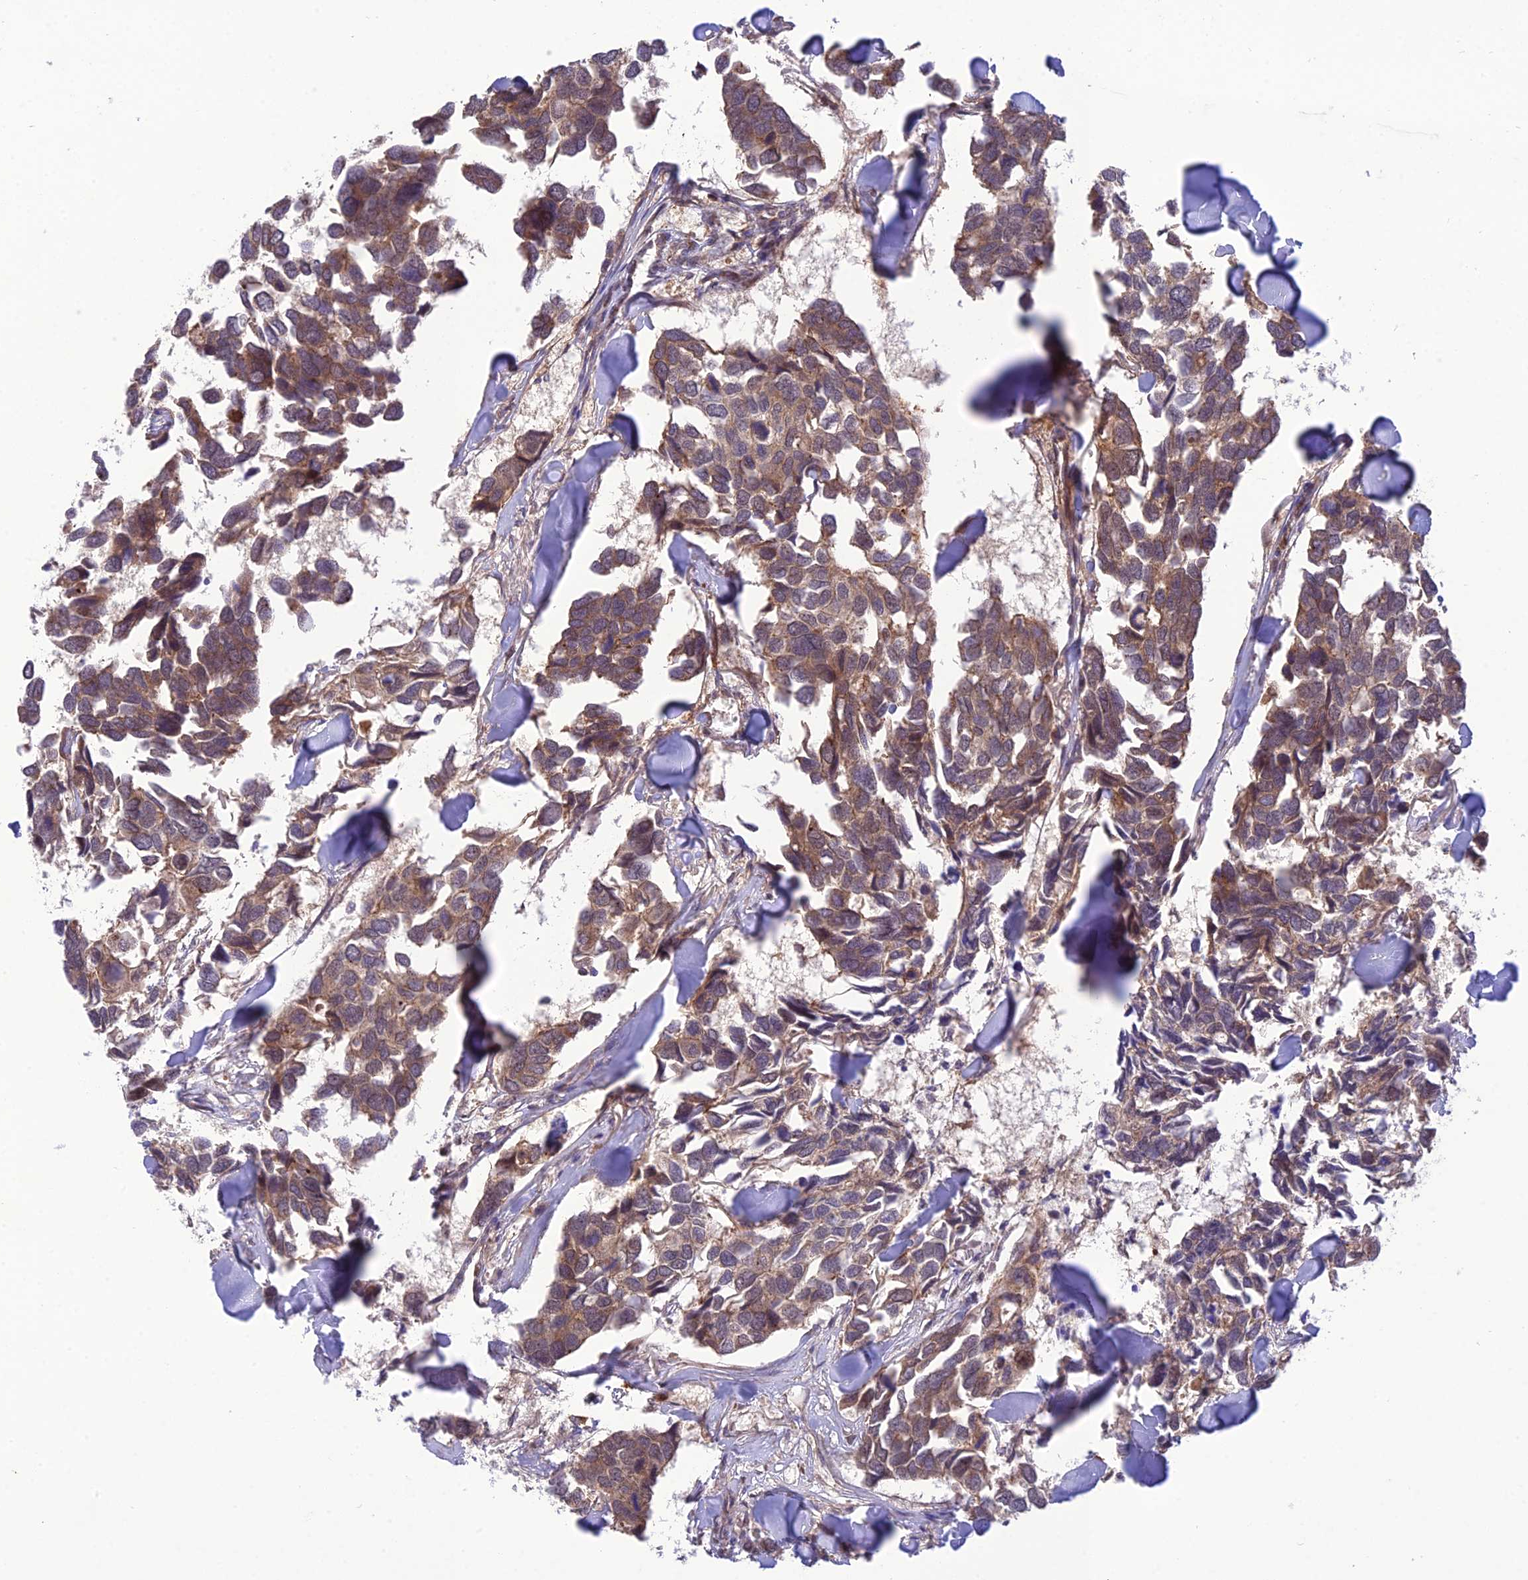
{"staining": {"intensity": "weak", "quantity": "25%-75%", "location": "cytoplasmic/membranous"}, "tissue": "breast cancer", "cell_type": "Tumor cells", "image_type": "cancer", "snomed": [{"axis": "morphology", "description": "Duct carcinoma"}, {"axis": "topography", "description": "Breast"}], "caption": "IHC of infiltrating ductal carcinoma (breast) demonstrates low levels of weak cytoplasmic/membranous staining in approximately 25%-75% of tumor cells.", "gene": "UROS", "patient": {"sex": "female", "age": 83}}